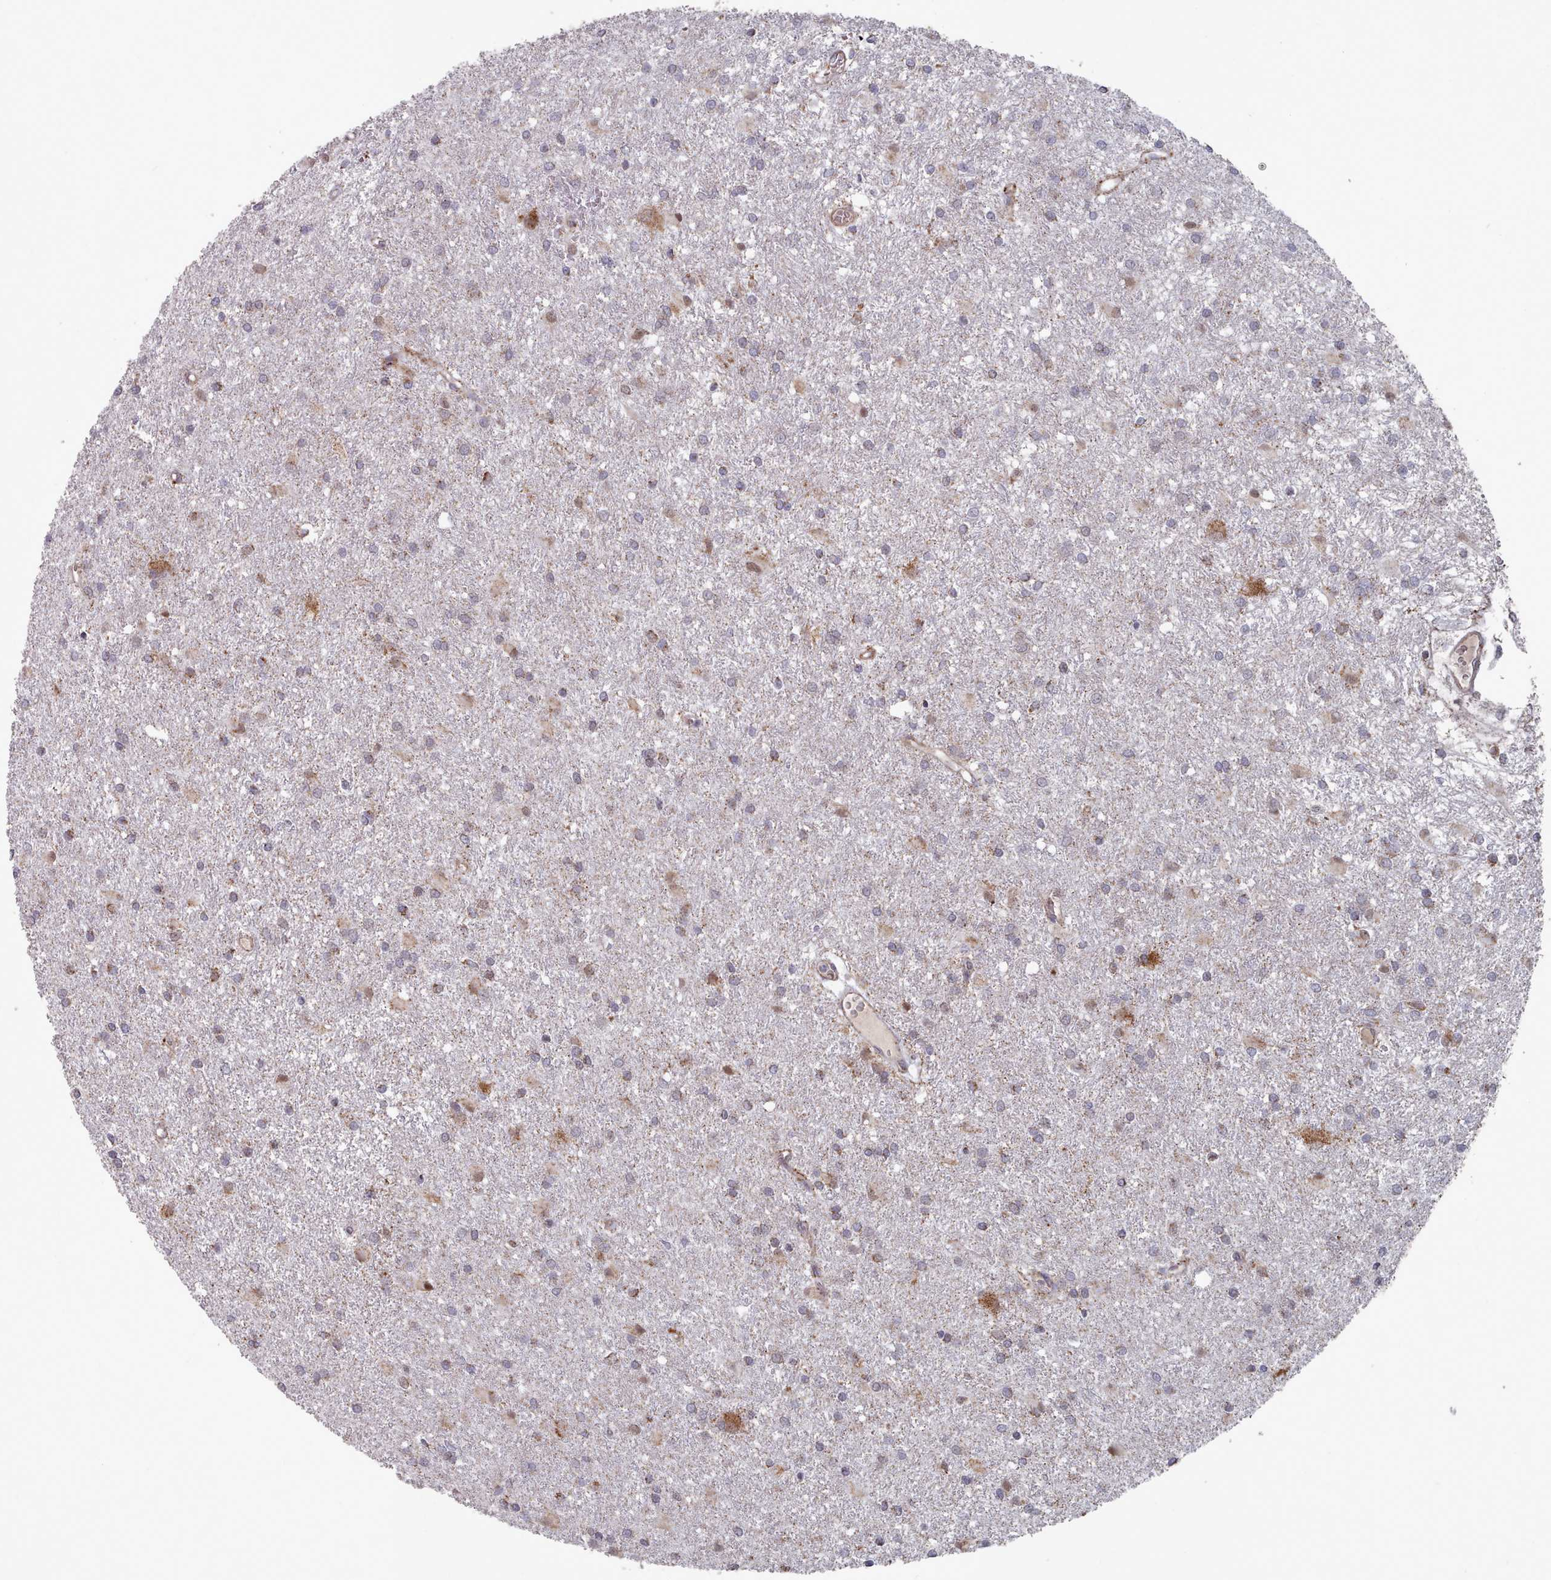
{"staining": {"intensity": "weak", "quantity": "25%-75%", "location": "cytoplasmic/membranous"}, "tissue": "glioma", "cell_type": "Tumor cells", "image_type": "cancer", "snomed": [{"axis": "morphology", "description": "Glioma, malignant, High grade"}, {"axis": "topography", "description": "Brain"}], "caption": "IHC of glioma exhibits low levels of weak cytoplasmic/membranous expression in approximately 25%-75% of tumor cells. (DAB (3,3'-diaminobenzidine) = brown stain, brightfield microscopy at high magnification).", "gene": "TRARG1", "patient": {"sex": "female", "age": 50}}